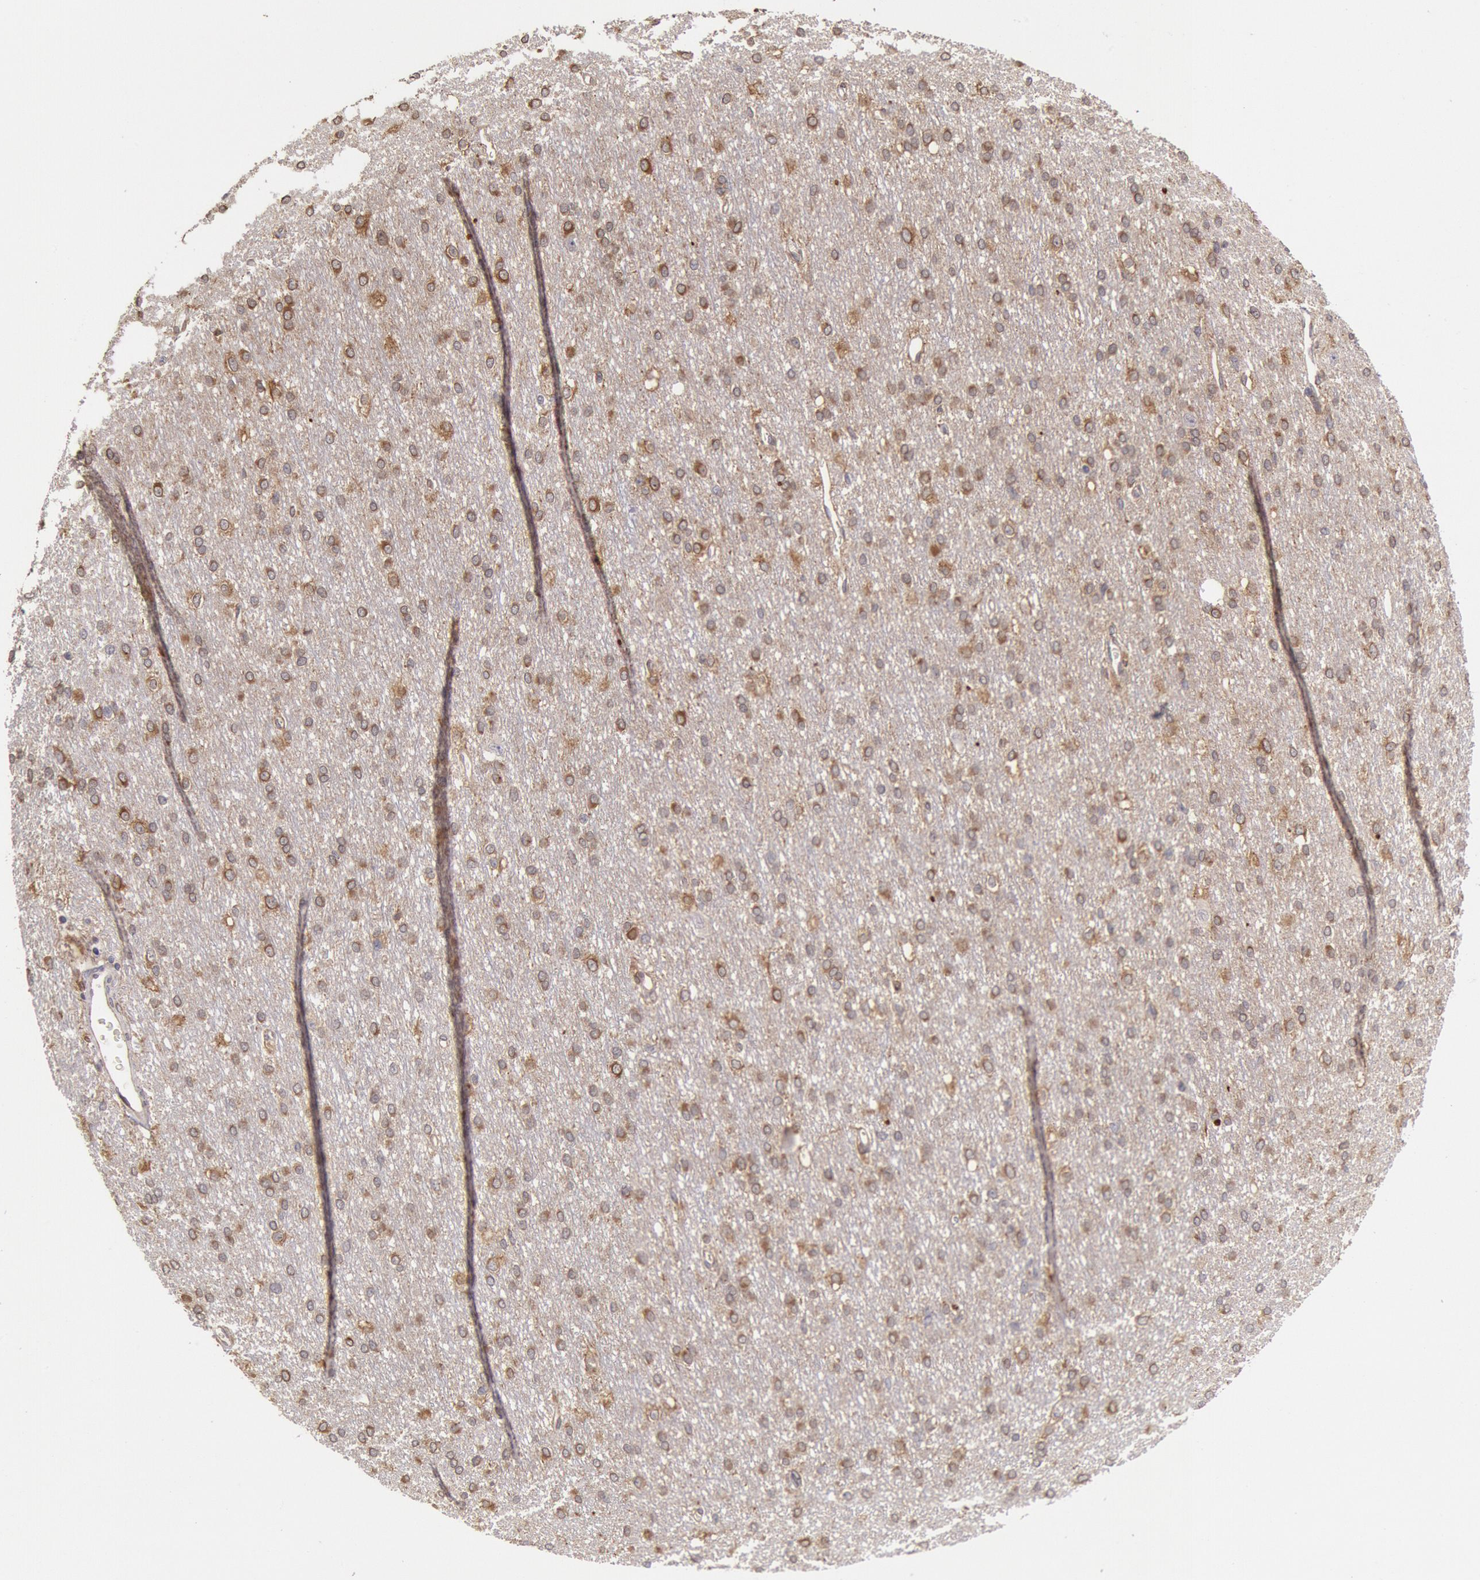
{"staining": {"intensity": "weak", "quantity": "<25%", "location": "cytoplasmic/membranous"}, "tissue": "cerebral cortex", "cell_type": "Endothelial cells", "image_type": "normal", "snomed": [{"axis": "morphology", "description": "Normal tissue, NOS"}, {"axis": "morphology", "description": "Inflammation, NOS"}, {"axis": "topography", "description": "Cerebral cortex"}], "caption": "High power microscopy histopathology image of an immunohistochemistry photomicrograph of unremarkable cerebral cortex, revealing no significant expression in endothelial cells.", "gene": "COMT", "patient": {"sex": "male", "age": 6}}